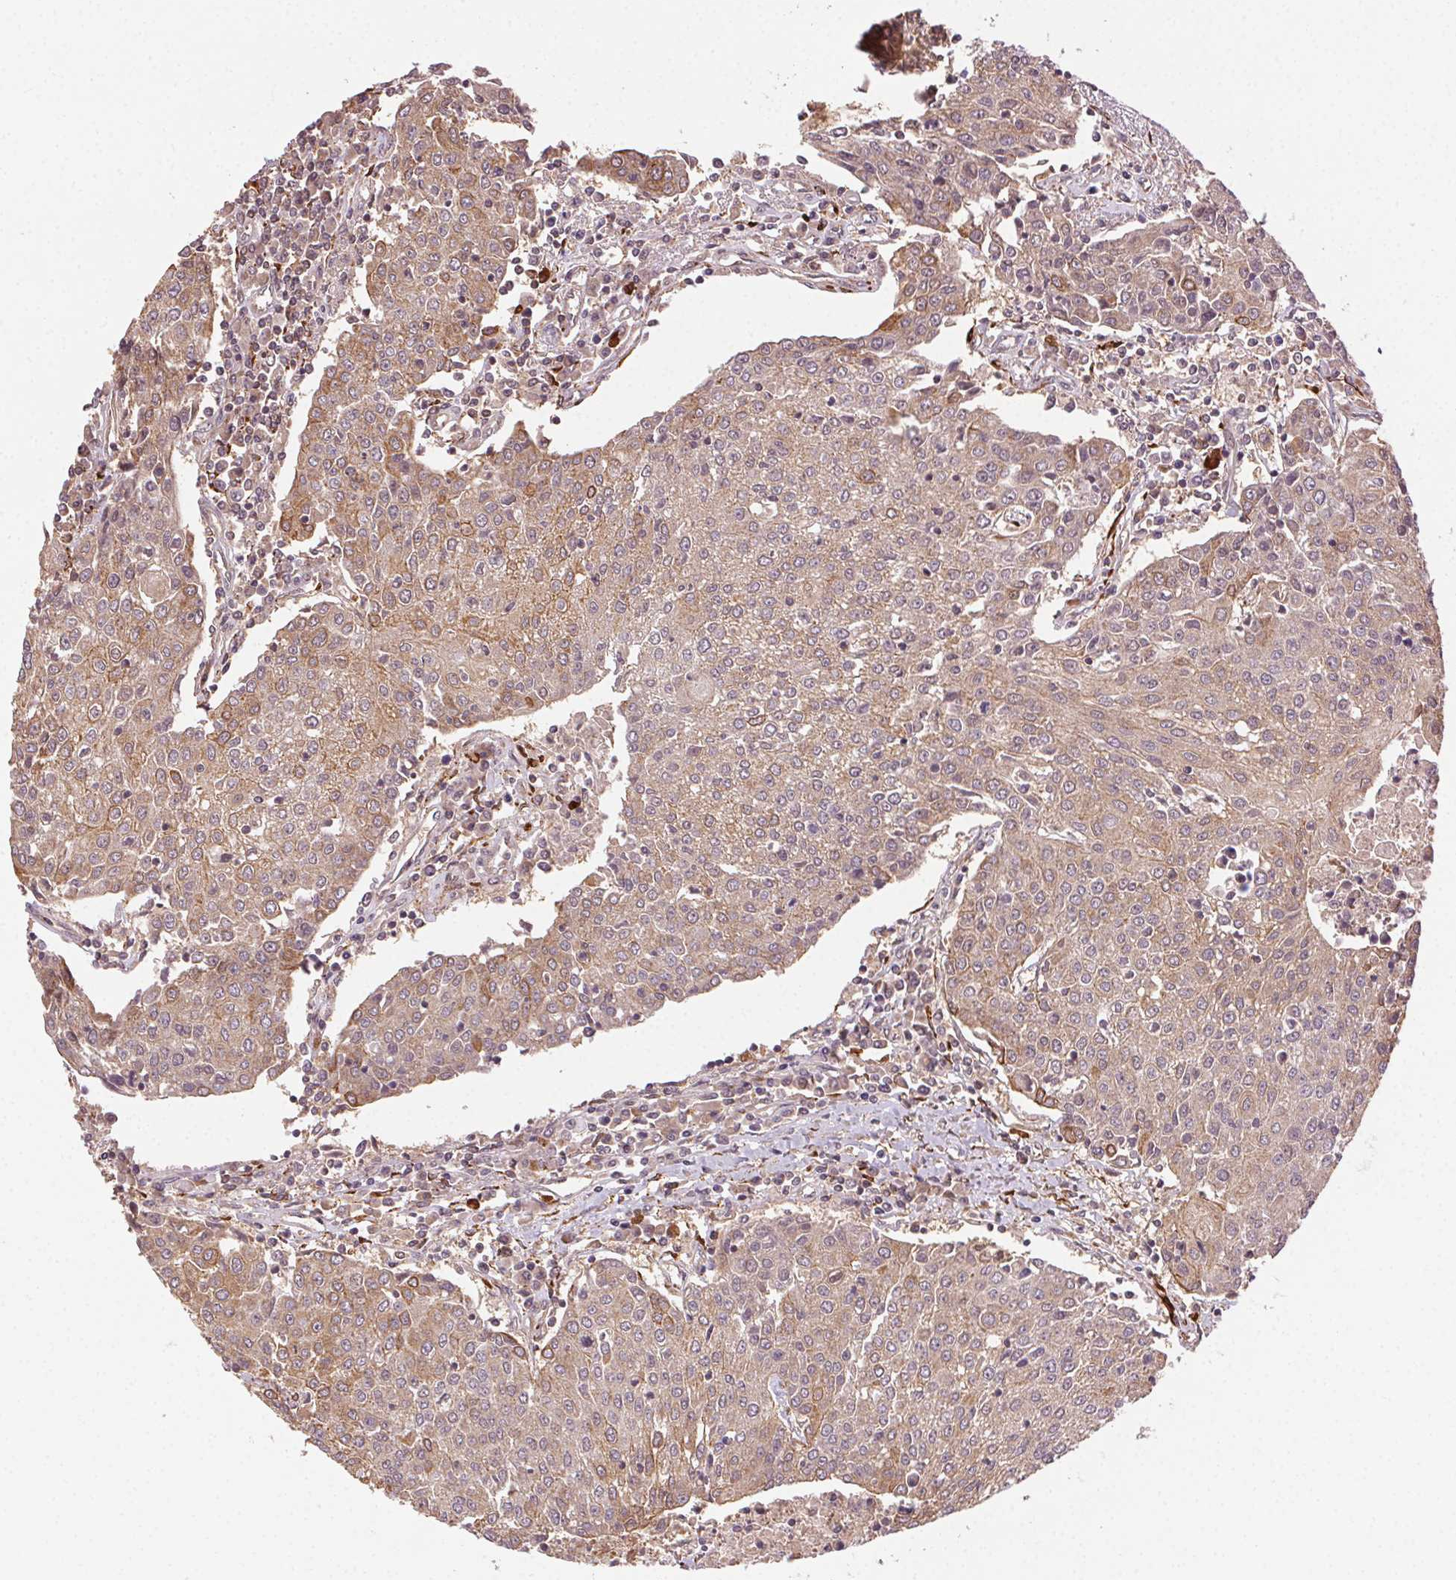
{"staining": {"intensity": "moderate", "quantity": ">75%", "location": "cytoplasmic/membranous"}, "tissue": "urothelial cancer", "cell_type": "Tumor cells", "image_type": "cancer", "snomed": [{"axis": "morphology", "description": "Urothelial carcinoma, High grade"}, {"axis": "topography", "description": "Urinary bladder"}], "caption": "Protein positivity by immunohistochemistry (IHC) displays moderate cytoplasmic/membranous staining in about >75% of tumor cells in urothelial cancer.", "gene": "KLHL15", "patient": {"sex": "female", "age": 85}}